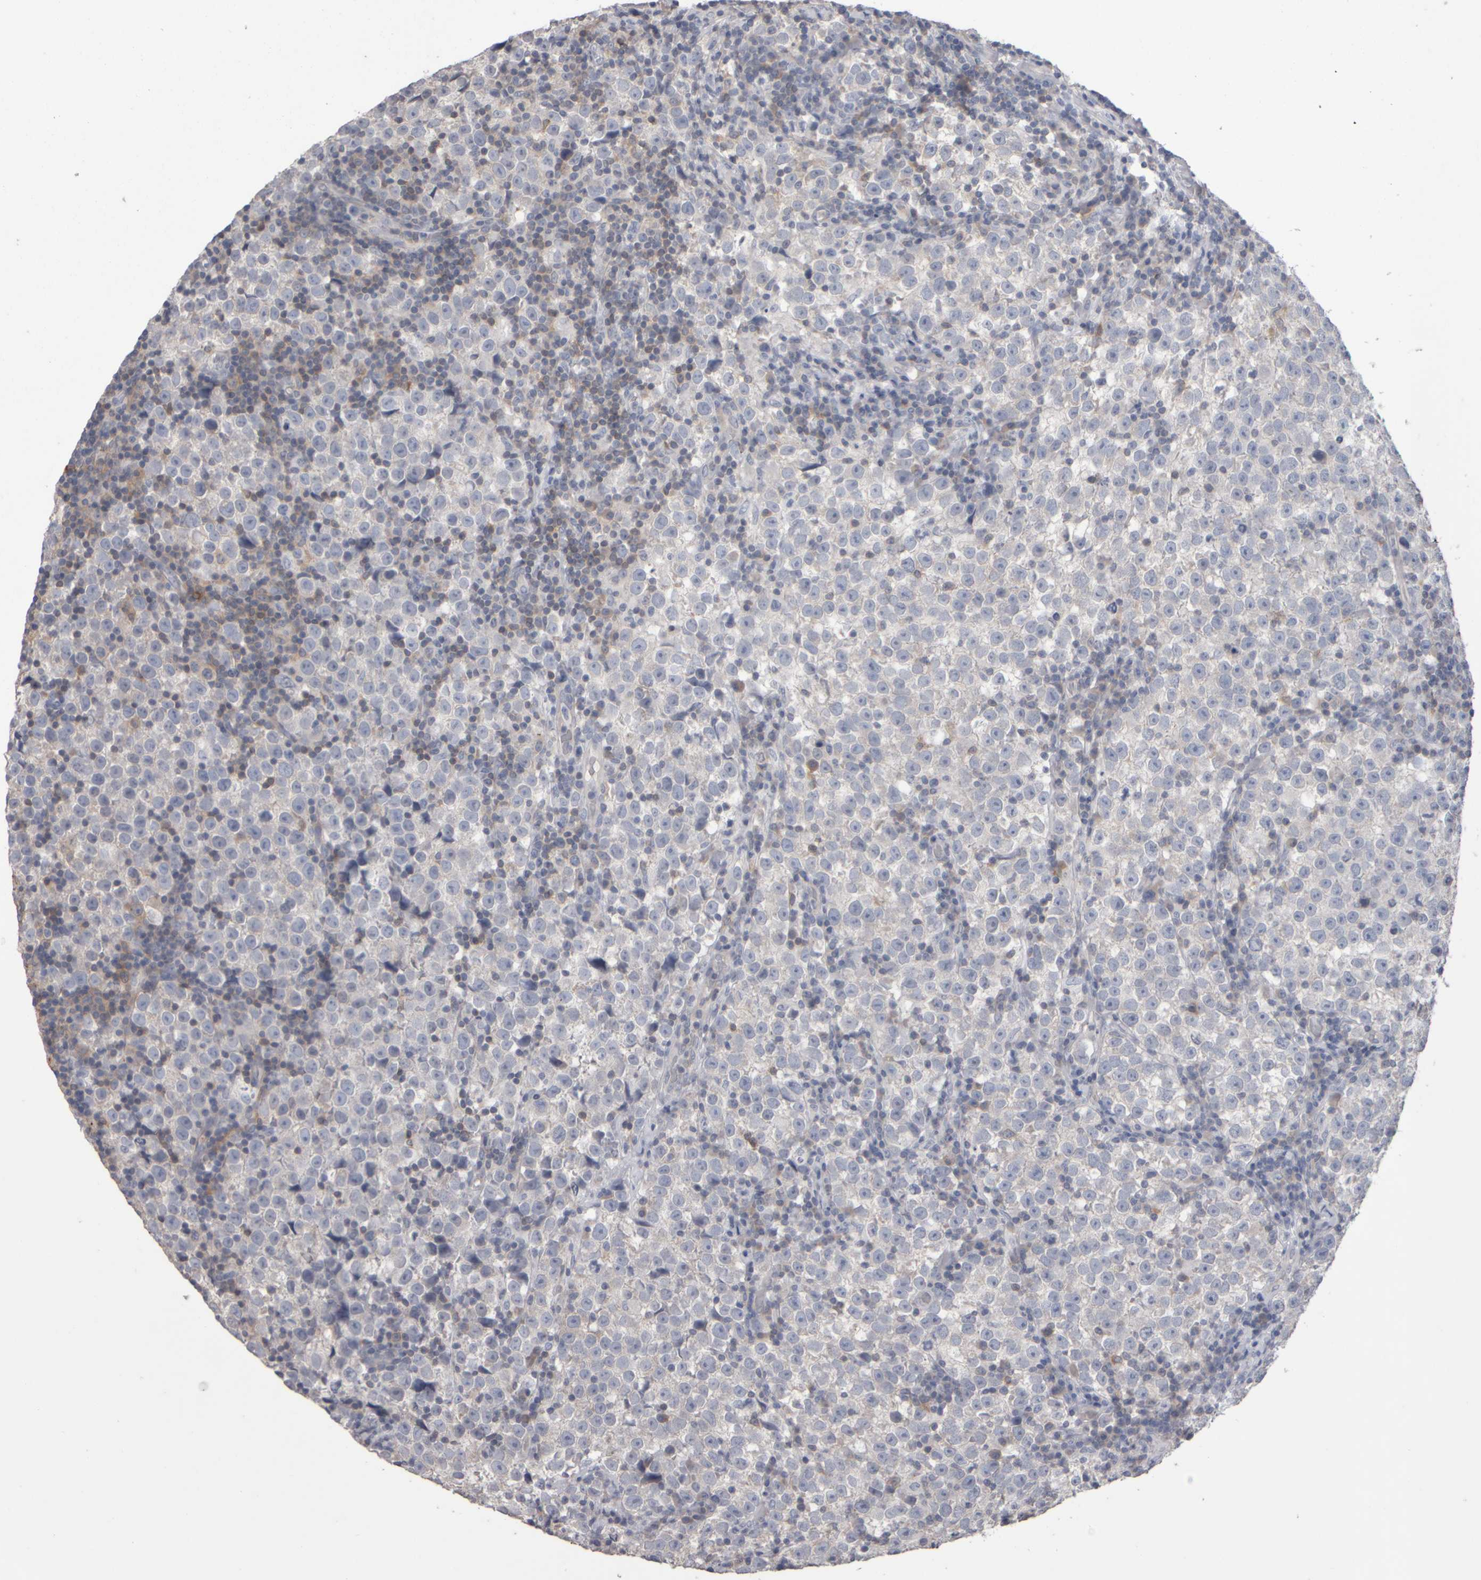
{"staining": {"intensity": "negative", "quantity": "none", "location": "none"}, "tissue": "testis cancer", "cell_type": "Tumor cells", "image_type": "cancer", "snomed": [{"axis": "morphology", "description": "Normal tissue, NOS"}, {"axis": "morphology", "description": "Seminoma, NOS"}, {"axis": "topography", "description": "Testis"}], "caption": "This is an IHC micrograph of human testis seminoma. There is no expression in tumor cells.", "gene": "EPHX2", "patient": {"sex": "male", "age": 43}}